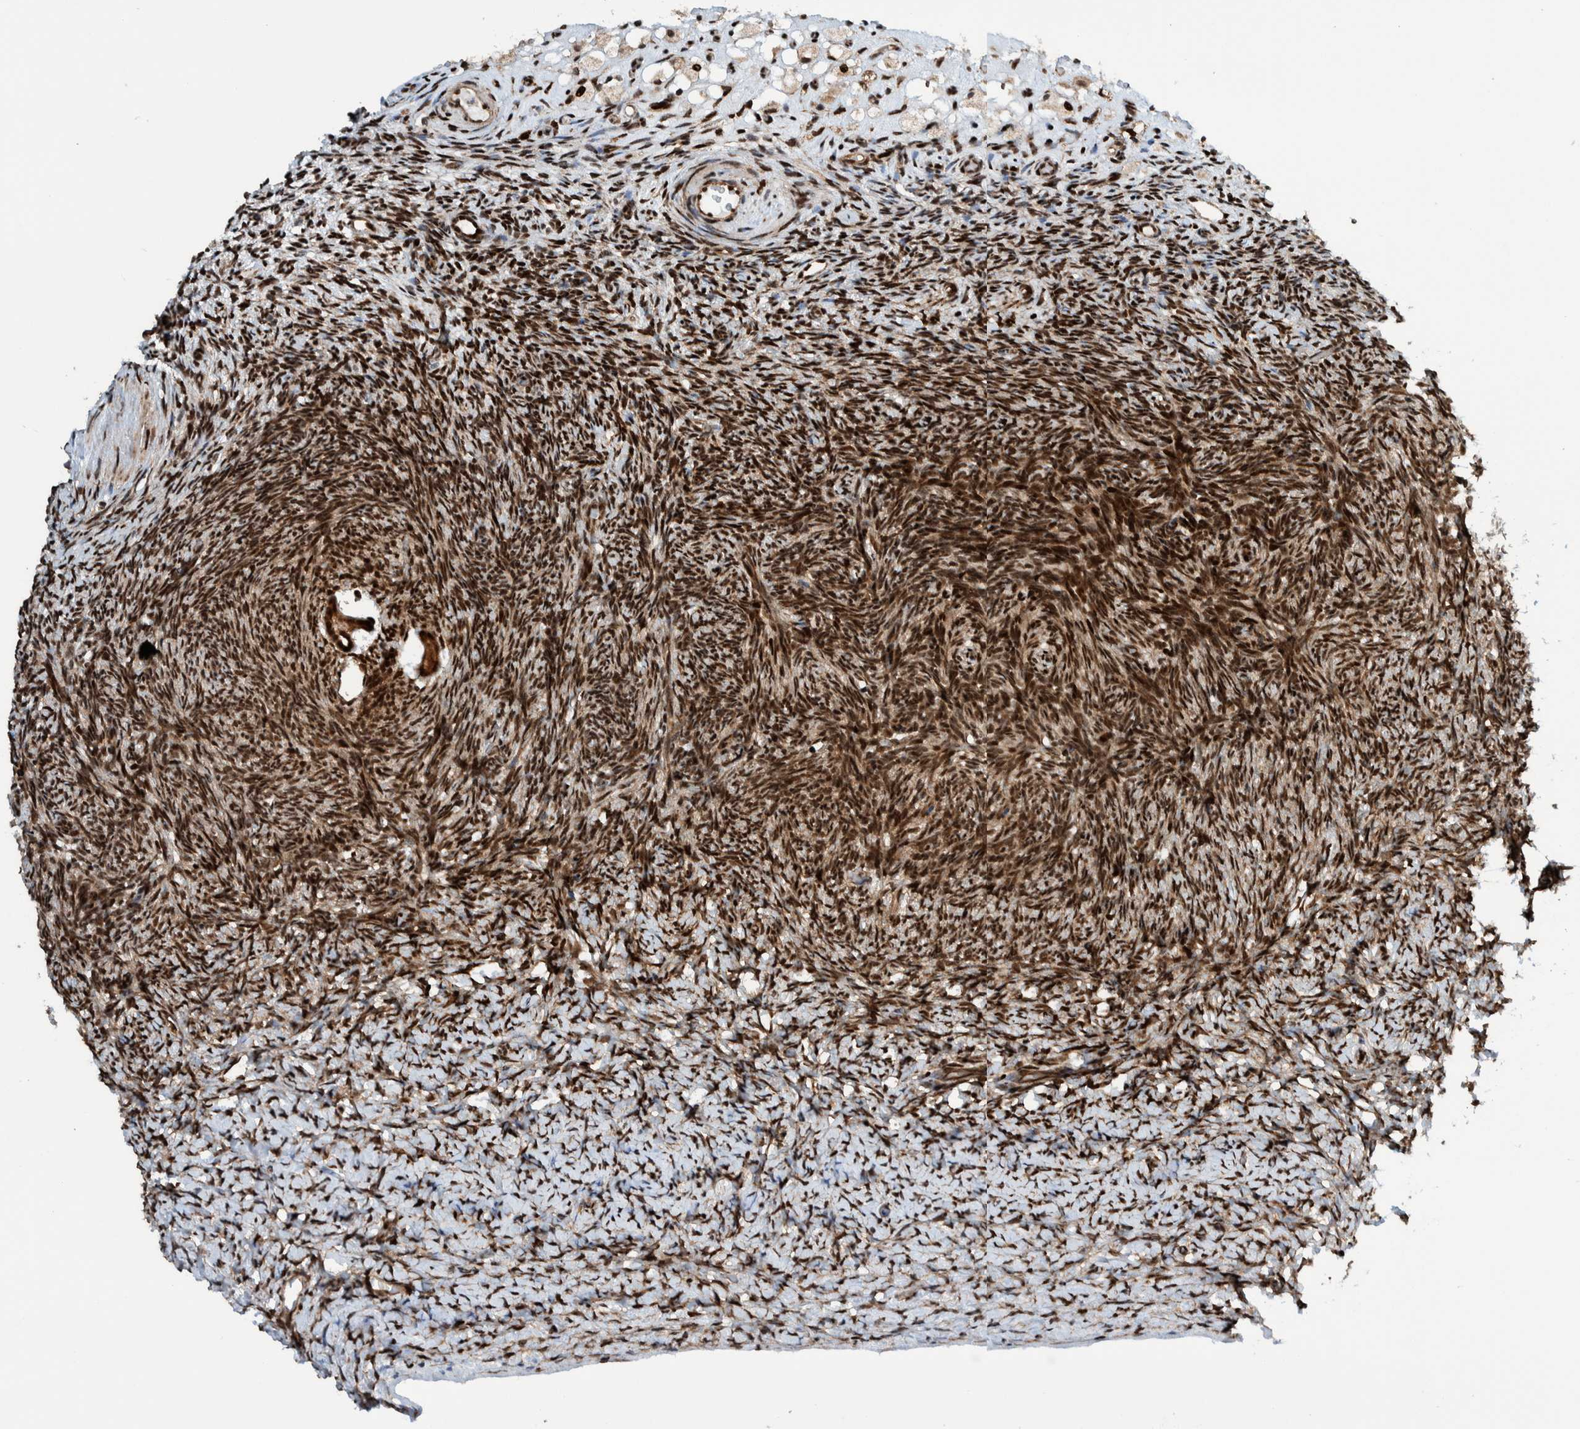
{"staining": {"intensity": "strong", "quantity": ">75%", "location": "cytoplasmic/membranous,nuclear"}, "tissue": "ovary", "cell_type": "Follicle cells", "image_type": "normal", "snomed": [{"axis": "morphology", "description": "Normal tissue, NOS"}, {"axis": "topography", "description": "Ovary"}], "caption": "Immunohistochemical staining of unremarkable human ovary displays strong cytoplasmic/membranous,nuclear protein expression in about >75% of follicle cells. Nuclei are stained in blue.", "gene": "ZNF366", "patient": {"sex": "female", "age": 34}}